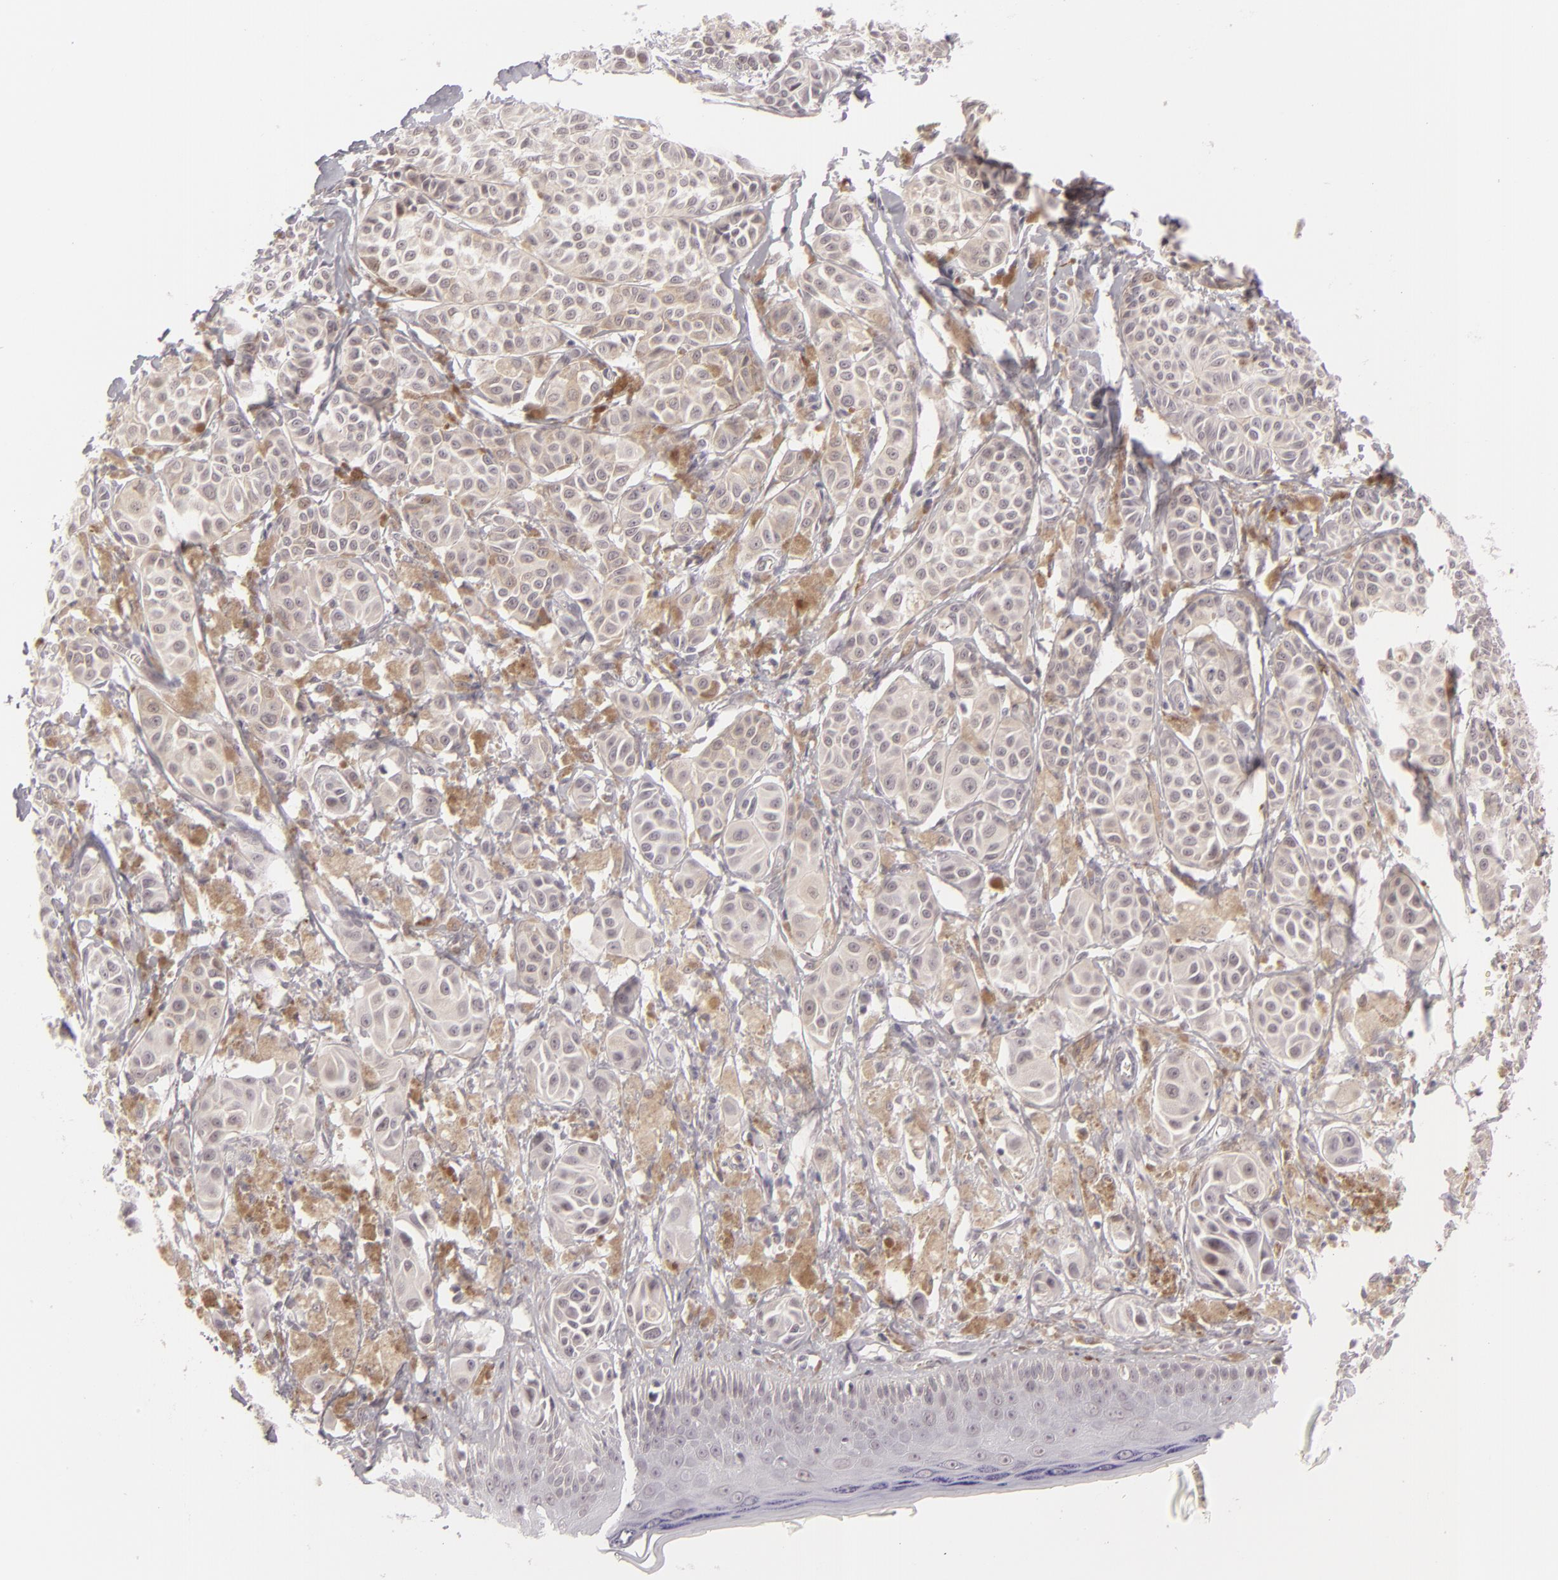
{"staining": {"intensity": "weak", "quantity": "25%-75%", "location": "cytoplasmic/membranous"}, "tissue": "melanoma", "cell_type": "Tumor cells", "image_type": "cancer", "snomed": [{"axis": "morphology", "description": "Malignant melanoma, NOS"}, {"axis": "topography", "description": "Skin"}], "caption": "The immunohistochemical stain shows weak cytoplasmic/membranous positivity in tumor cells of melanoma tissue. (Stains: DAB in brown, nuclei in blue, Microscopy: brightfield microscopy at high magnification).", "gene": "ZNF205", "patient": {"sex": "male", "age": 76}}